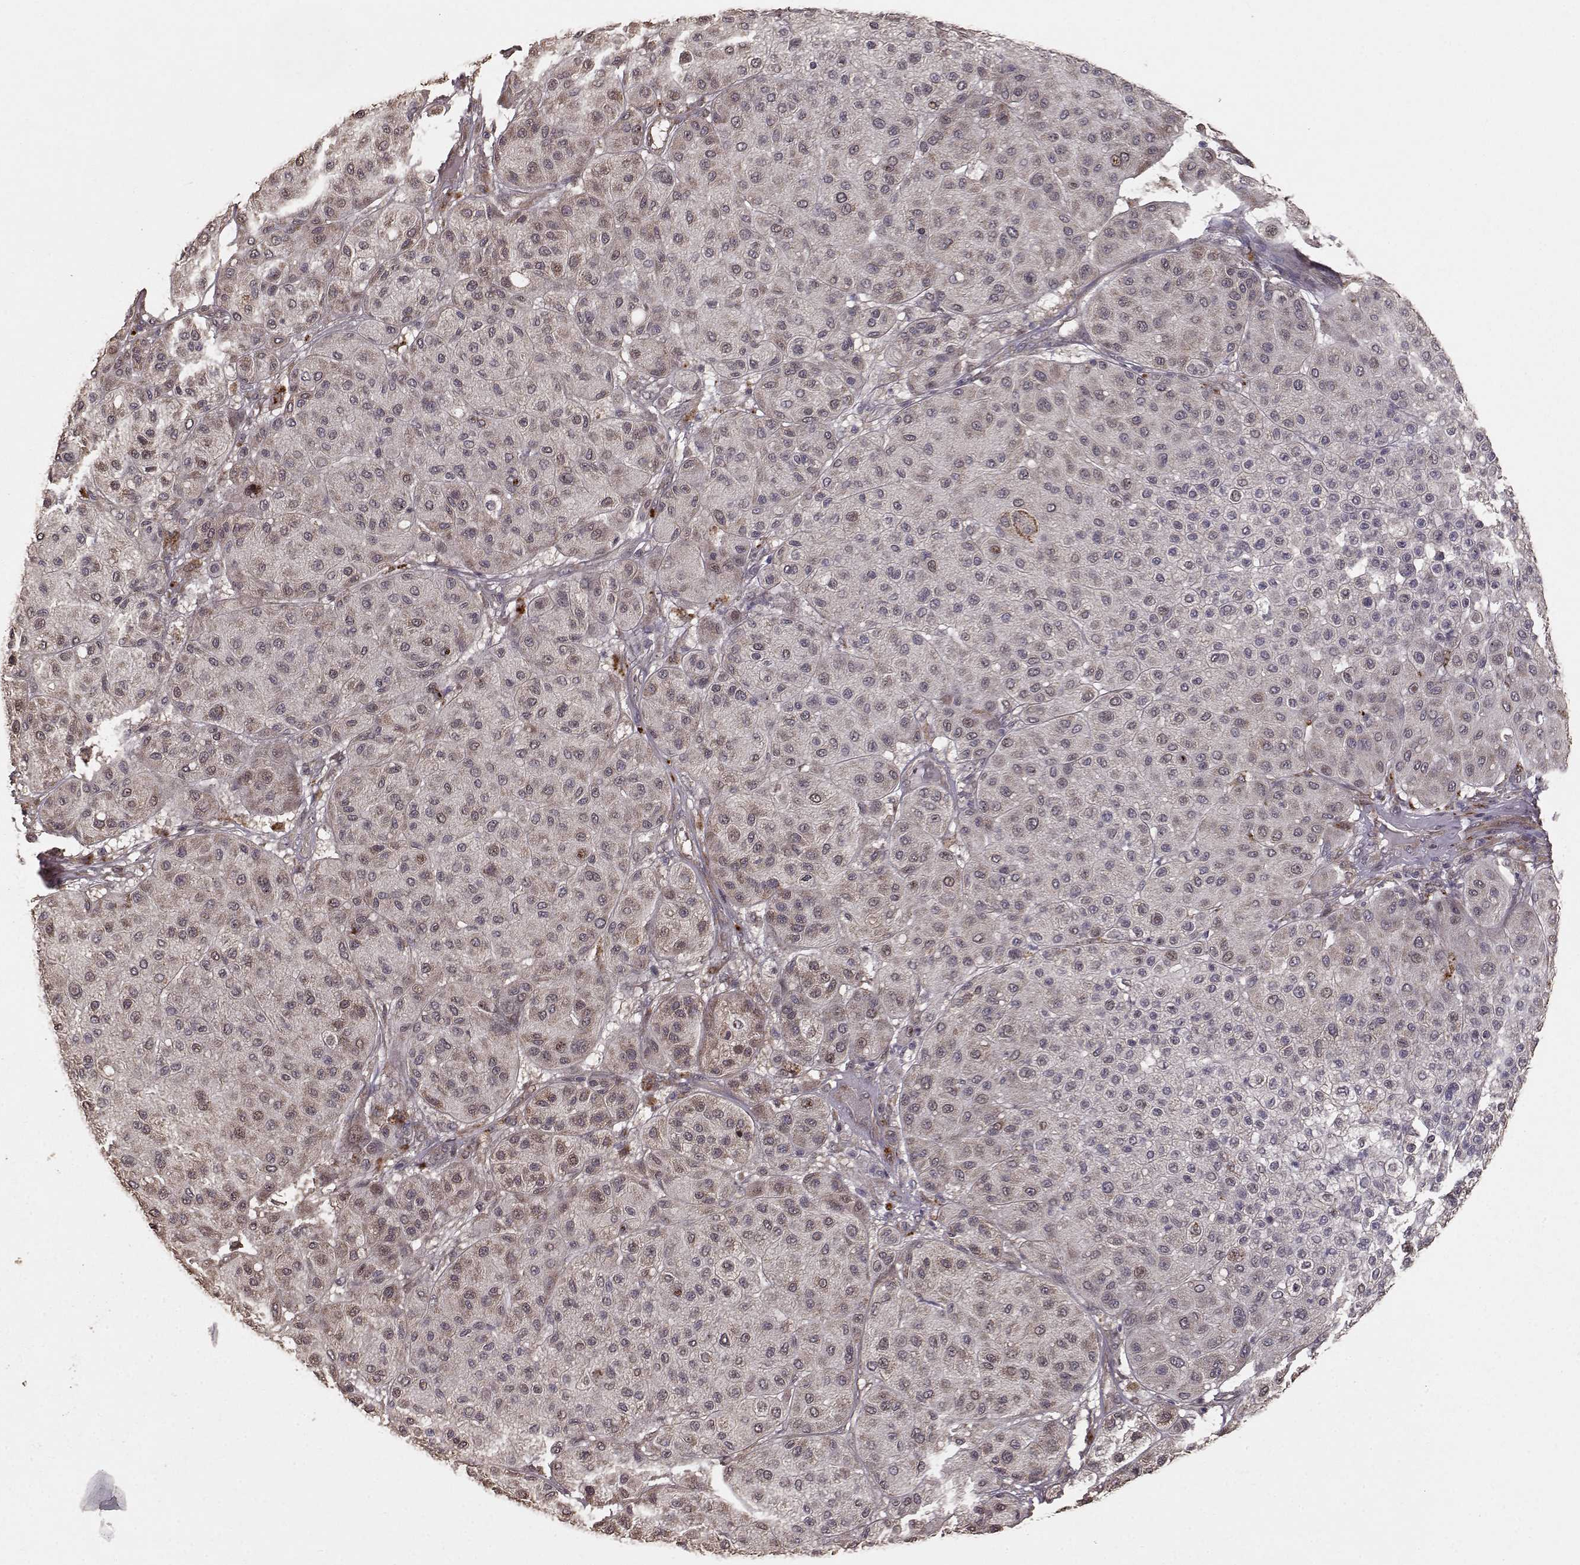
{"staining": {"intensity": "weak", "quantity": ">75%", "location": "cytoplasmic/membranous"}, "tissue": "melanoma", "cell_type": "Tumor cells", "image_type": "cancer", "snomed": [{"axis": "morphology", "description": "Malignant melanoma, Metastatic site"}, {"axis": "topography", "description": "Smooth muscle"}], "caption": "Brown immunohistochemical staining in malignant melanoma (metastatic site) reveals weak cytoplasmic/membranous positivity in about >75% of tumor cells. (DAB = brown stain, brightfield microscopy at high magnification).", "gene": "USP15", "patient": {"sex": "male", "age": 41}}